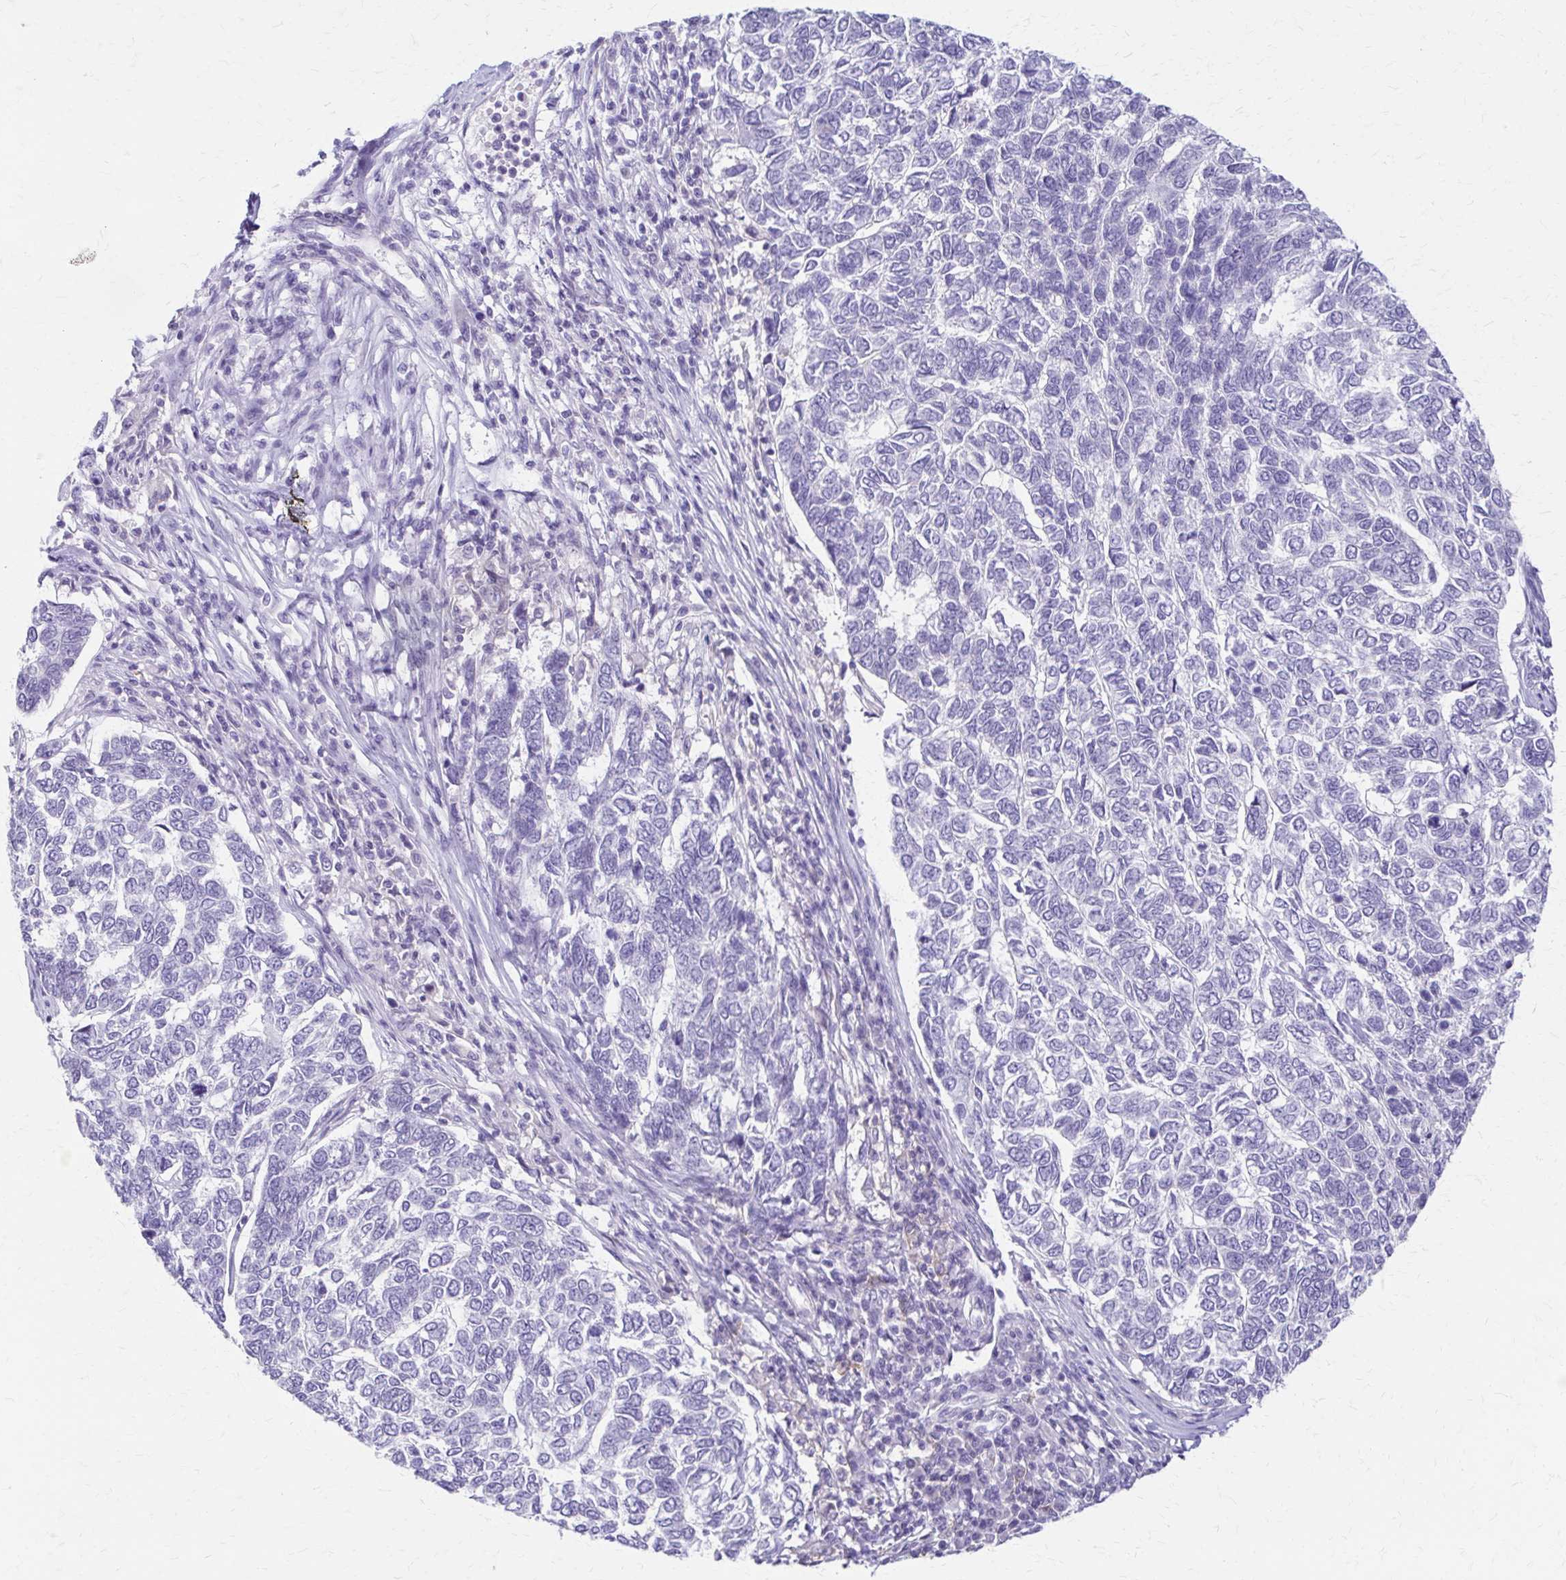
{"staining": {"intensity": "negative", "quantity": "none", "location": "none"}, "tissue": "skin cancer", "cell_type": "Tumor cells", "image_type": "cancer", "snomed": [{"axis": "morphology", "description": "Basal cell carcinoma"}, {"axis": "topography", "description": "Skin"}], "caption": "The immunohistochemistry image has no significant positivity in tumor cells of skin basal cell carcinoma tissue.", "gene": "PIK3AP1", "patient": {"sex": "female", "age": 65}}